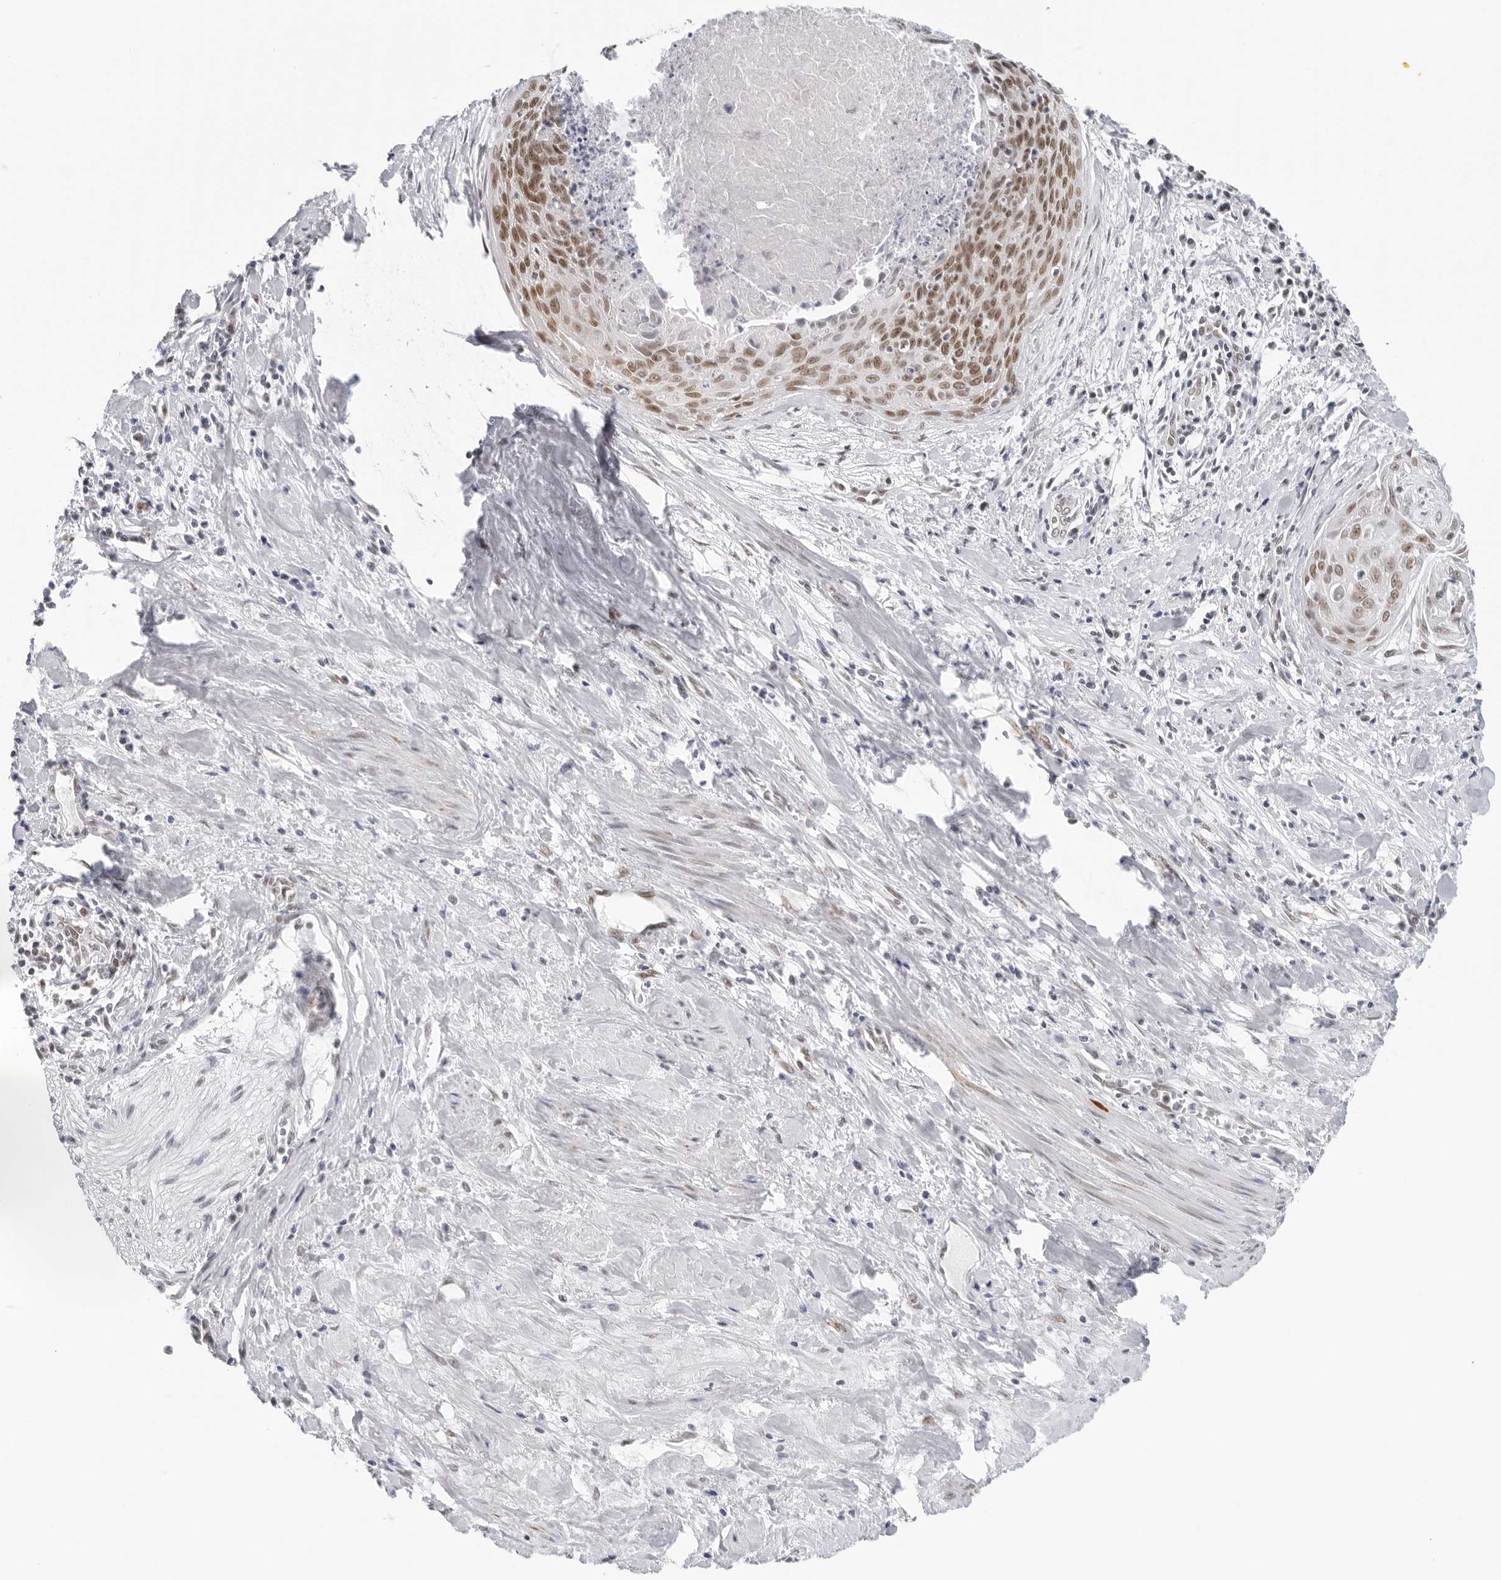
{"staining": {"intensity": "moderate", "quantity": ">75%", "location": "nuclear"}, "tissue": "cervical cancer", "cell_type": "Tumor cells", "image_type": "cancer", "snomed": [{"axis": "morphology", "description": "Squamous cell carcinoma, NOS"}, {"axis": "topography", "description": "Cervix"}], "caption": "DAB (3,3'-diaminobenzidine) immunohistochemical staining of human cervical cancer reveals moderate nuclear protein positivity in about >75% of tumor cells.", "gene": "FOXK2", "patient": {"sex": "female", "age": 55}}